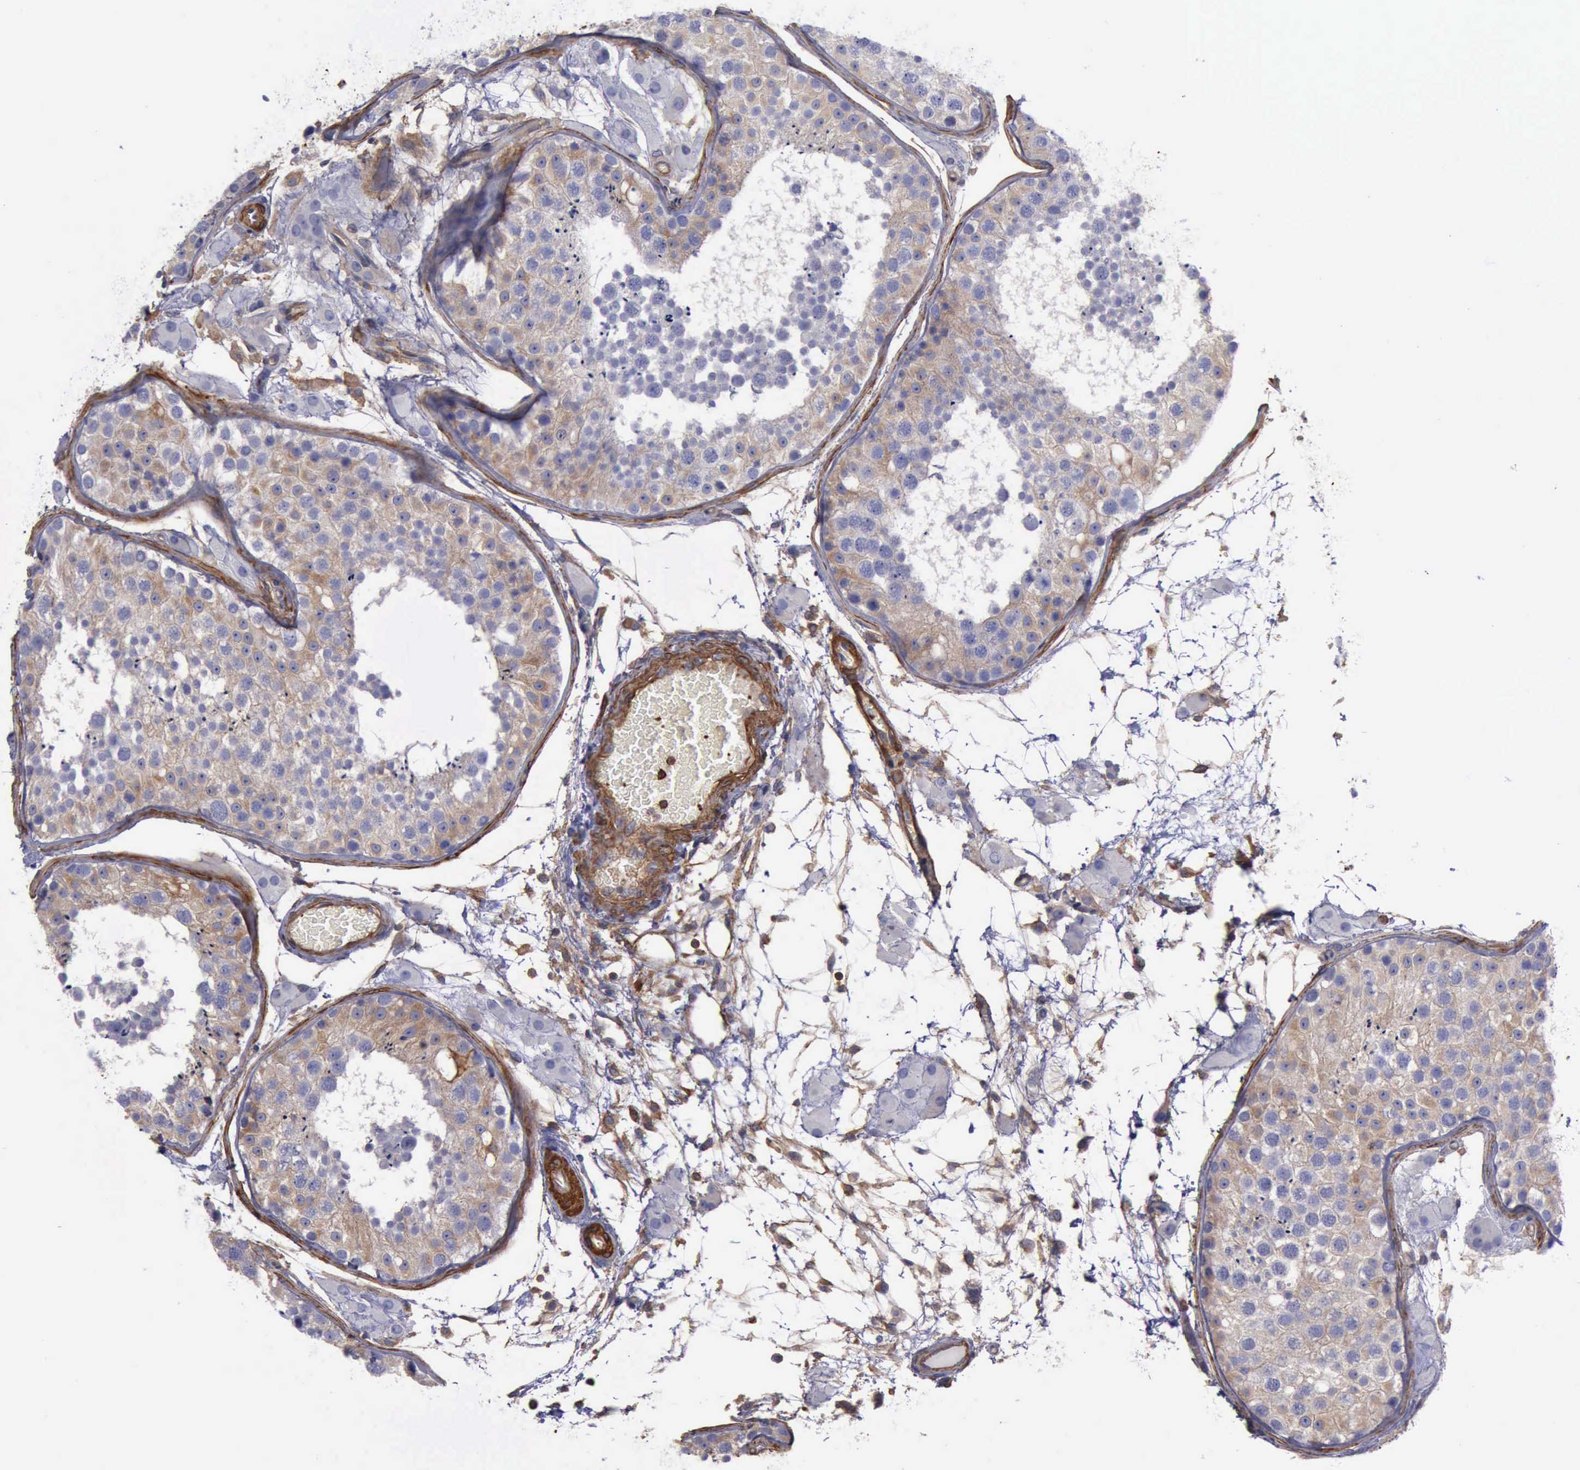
{"staining": {"intensity": "weak", "quantity": "25%-75%", "location": "cytoplasmic/membranous"}, "tissue": "testis", "cell_type": "Cells in seminiferous ducts", "image_type": "normal", "snomed": [{"axis": "morphology", "description": "Normal tissue, NOS"}, {"axis": "topography", "description": "Testis"}], "caption": "Testis stained with immunohistochemistry exhibits weak cytoplasmic/membranous staining in approximately 25%-75% of cells in seminiferous ducts.", "gene": "FLNA", "patient": {"sex": "male", "age": 26}}